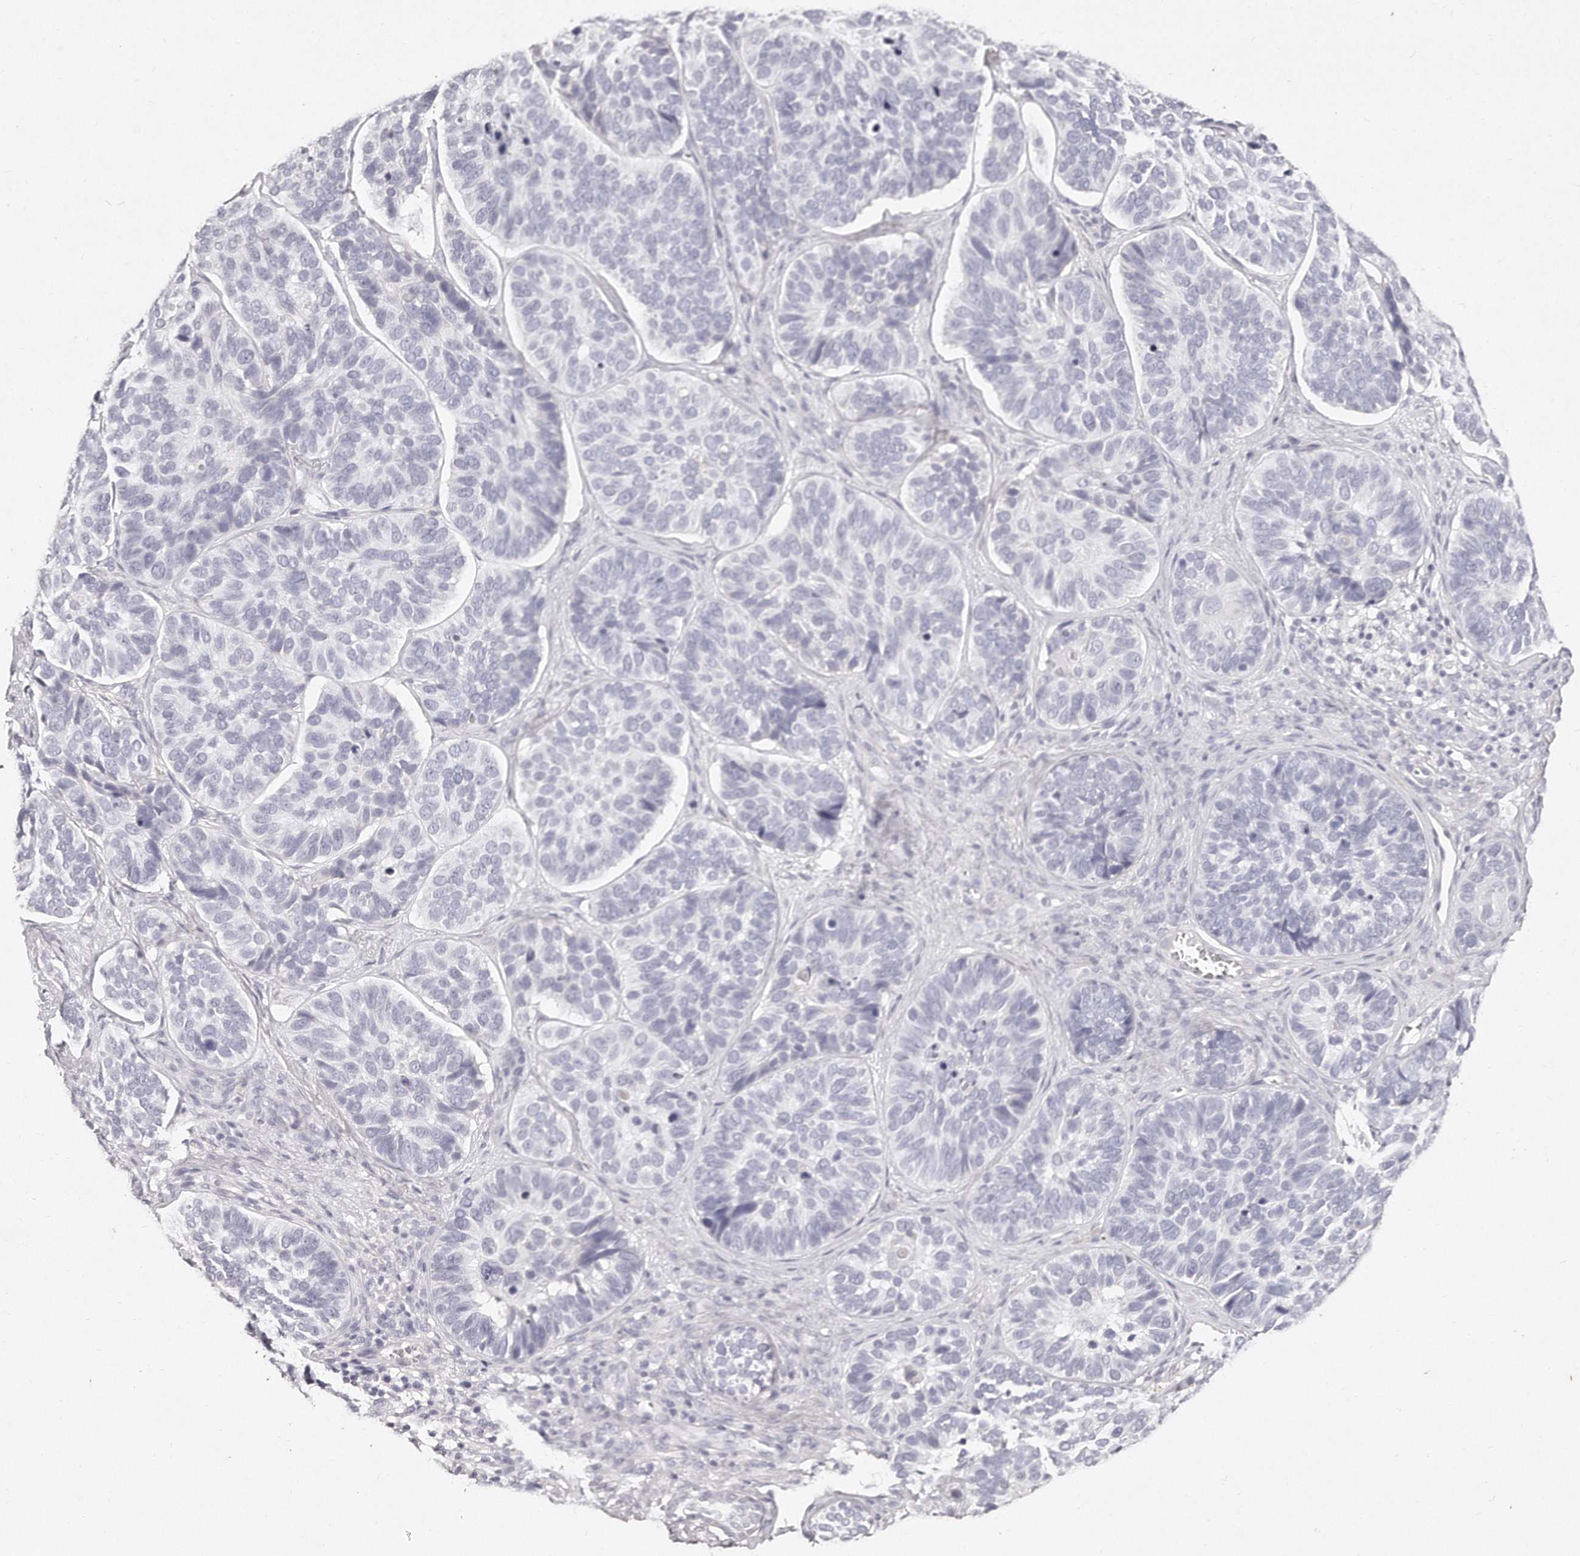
{"staining": {"intensity": "negative", "quantity": "none", "location": "none"}, "tissue": "skin cancer", "cell_type": "Tumor cells", "image_type": "cancer", "snomed": [{"axis": "morphology", "description": "Basal cell carcinoma"}, {"axis": "topography", "description": "Skin"}], "caption": "Immunohistochemical staining of human skin cancer (basal cell carcinoma) exhibits no significant expression in tumor cells.", "gene": "GDA", "patient": {"sex": "male", "age": 62}}